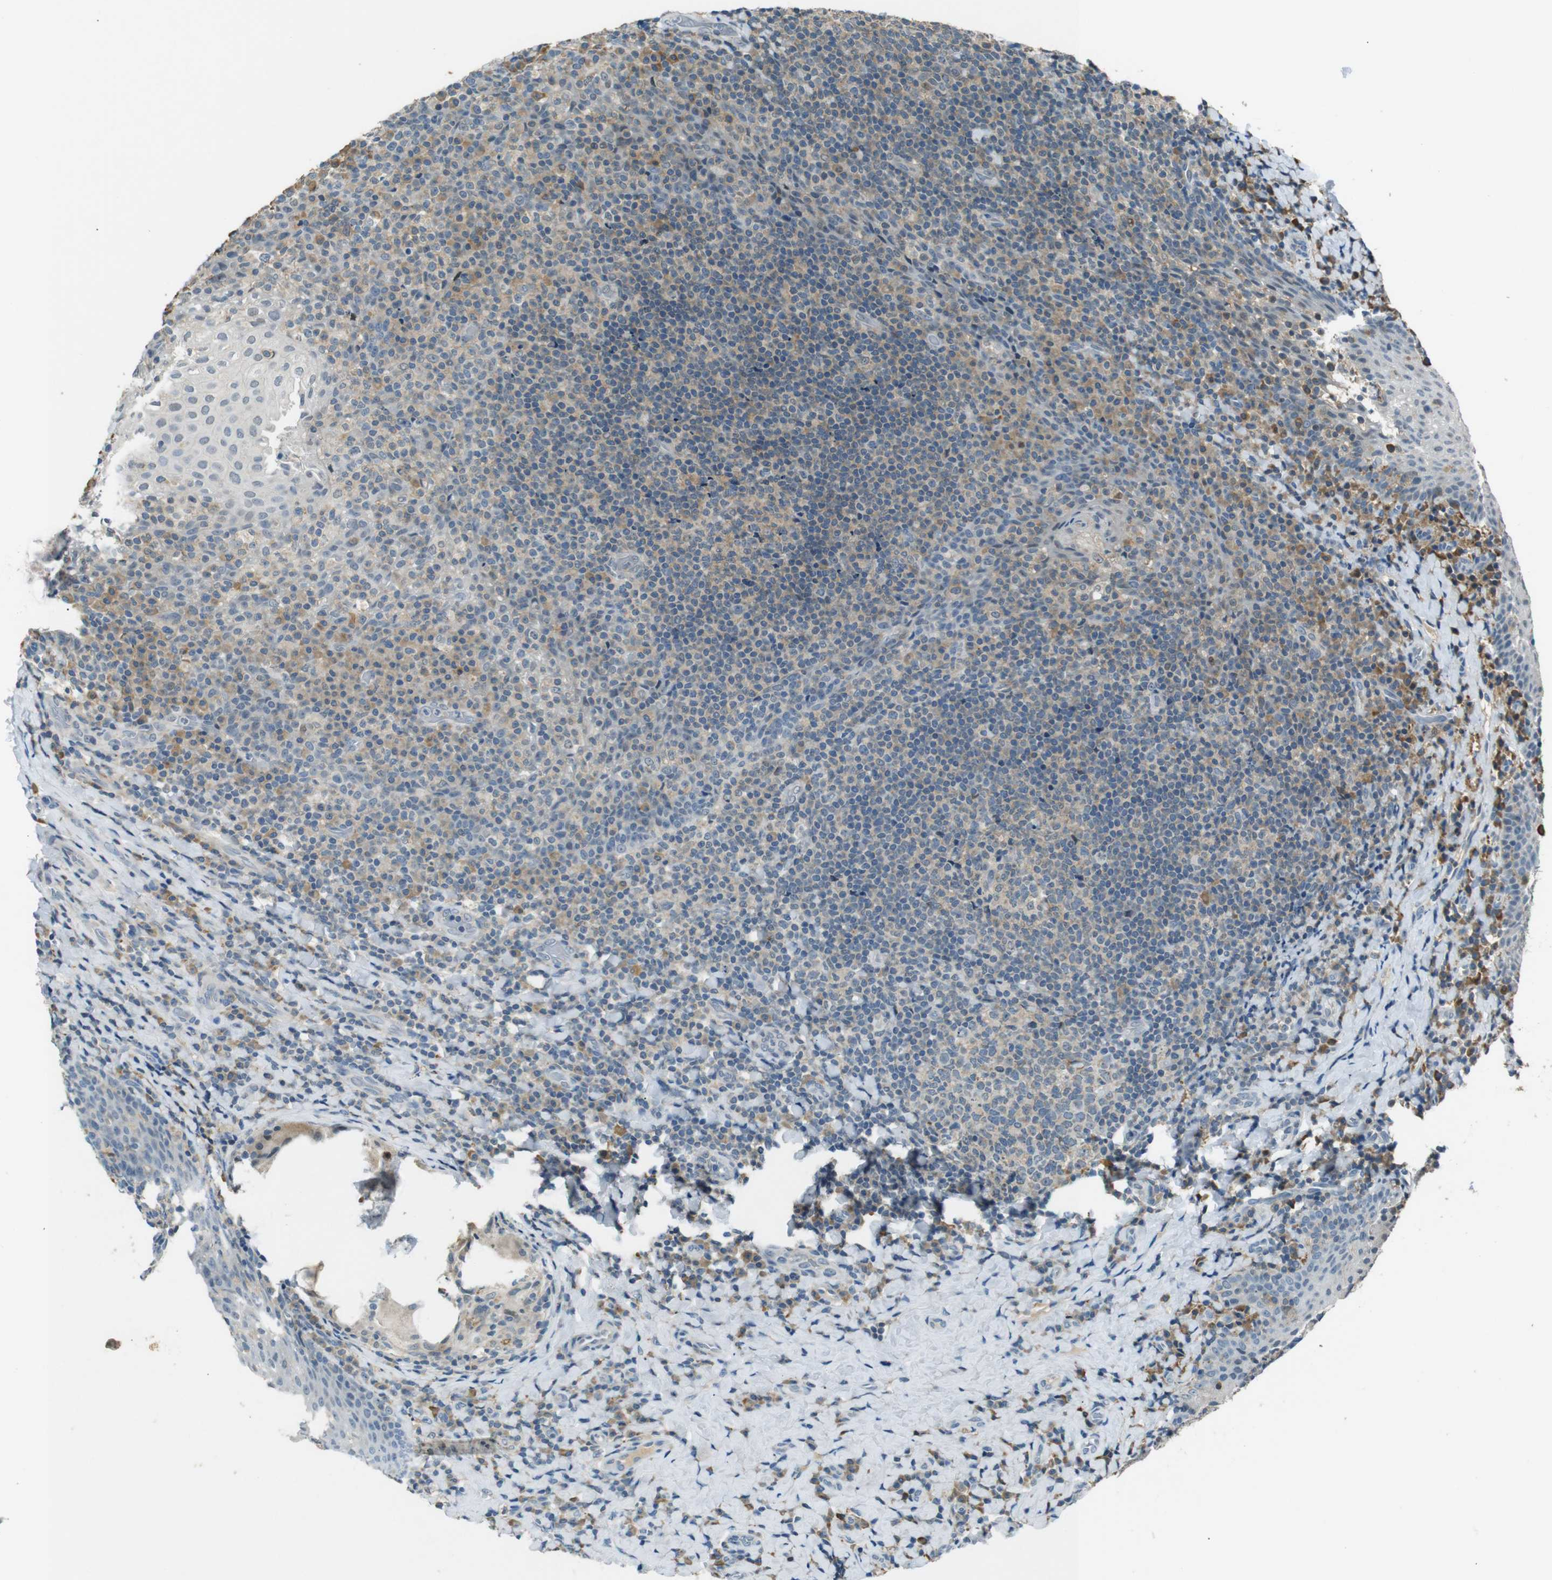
{"staining": {"intensity": "moderate", "quantity": "25%-75%", "location": "cytoplasmic/membranous"}, "tissue": "tonsil", "cell_type": "Germinal center cells", "image_type": "normal", "snomed": [{"axis": "morphology", "description": "Normal tissue, NOS"}, {"axis": "topography", "description": "Tonsil"}], "caption": "A high-resolution image shows immunohistochemistry staining of unremarkable tonsil, which displays moderate cytoplasmic/membranous staining in about 25%-75% of germinal center cells. (Brightfield microscopy of DAB IHC at high magnification).", "gene": "MAGI2", "patient": {"sex": "male", "age": 17}}